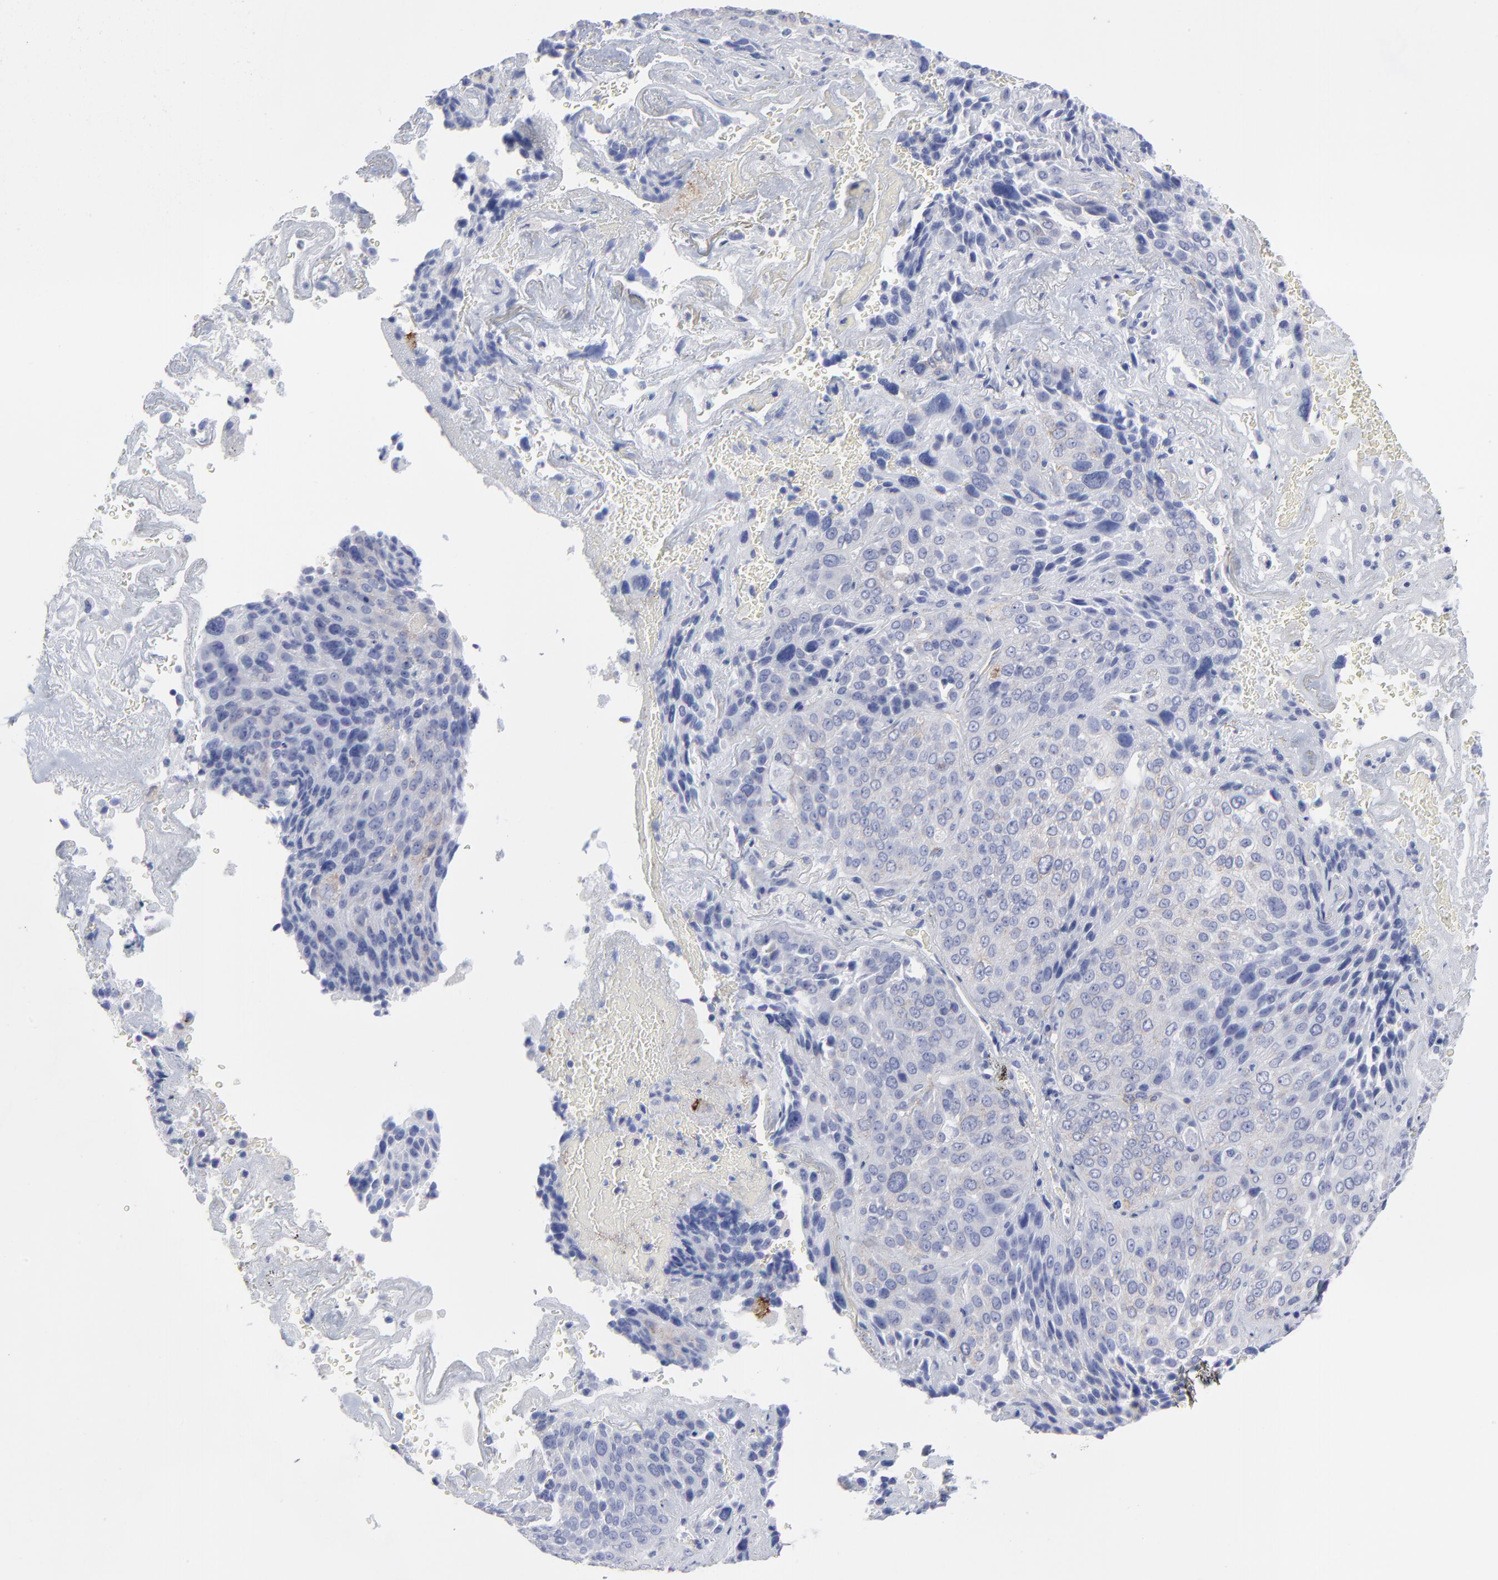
{"staining": {"intensity": "weak", "quantity": "<25%", "location": "cytoplasmic/membranous"}, "tissue": "lung cancer", "cell_type": "Tumor cells", "image_type": "cancer", "snomed": [{"axis": "morphology", "description": "Squamous cell carcinoma, NOS"}, {"axis": "topography", "description": "Lung"}], "caption": "An image of human lung cancer is negative for staining in tumor cells. (DAB immunohistochemistry (IHC) visualized using brightfield microscopy, high magnification).", "gene": "CNTN3", "patient": {"sex": "male", "age": 54}}